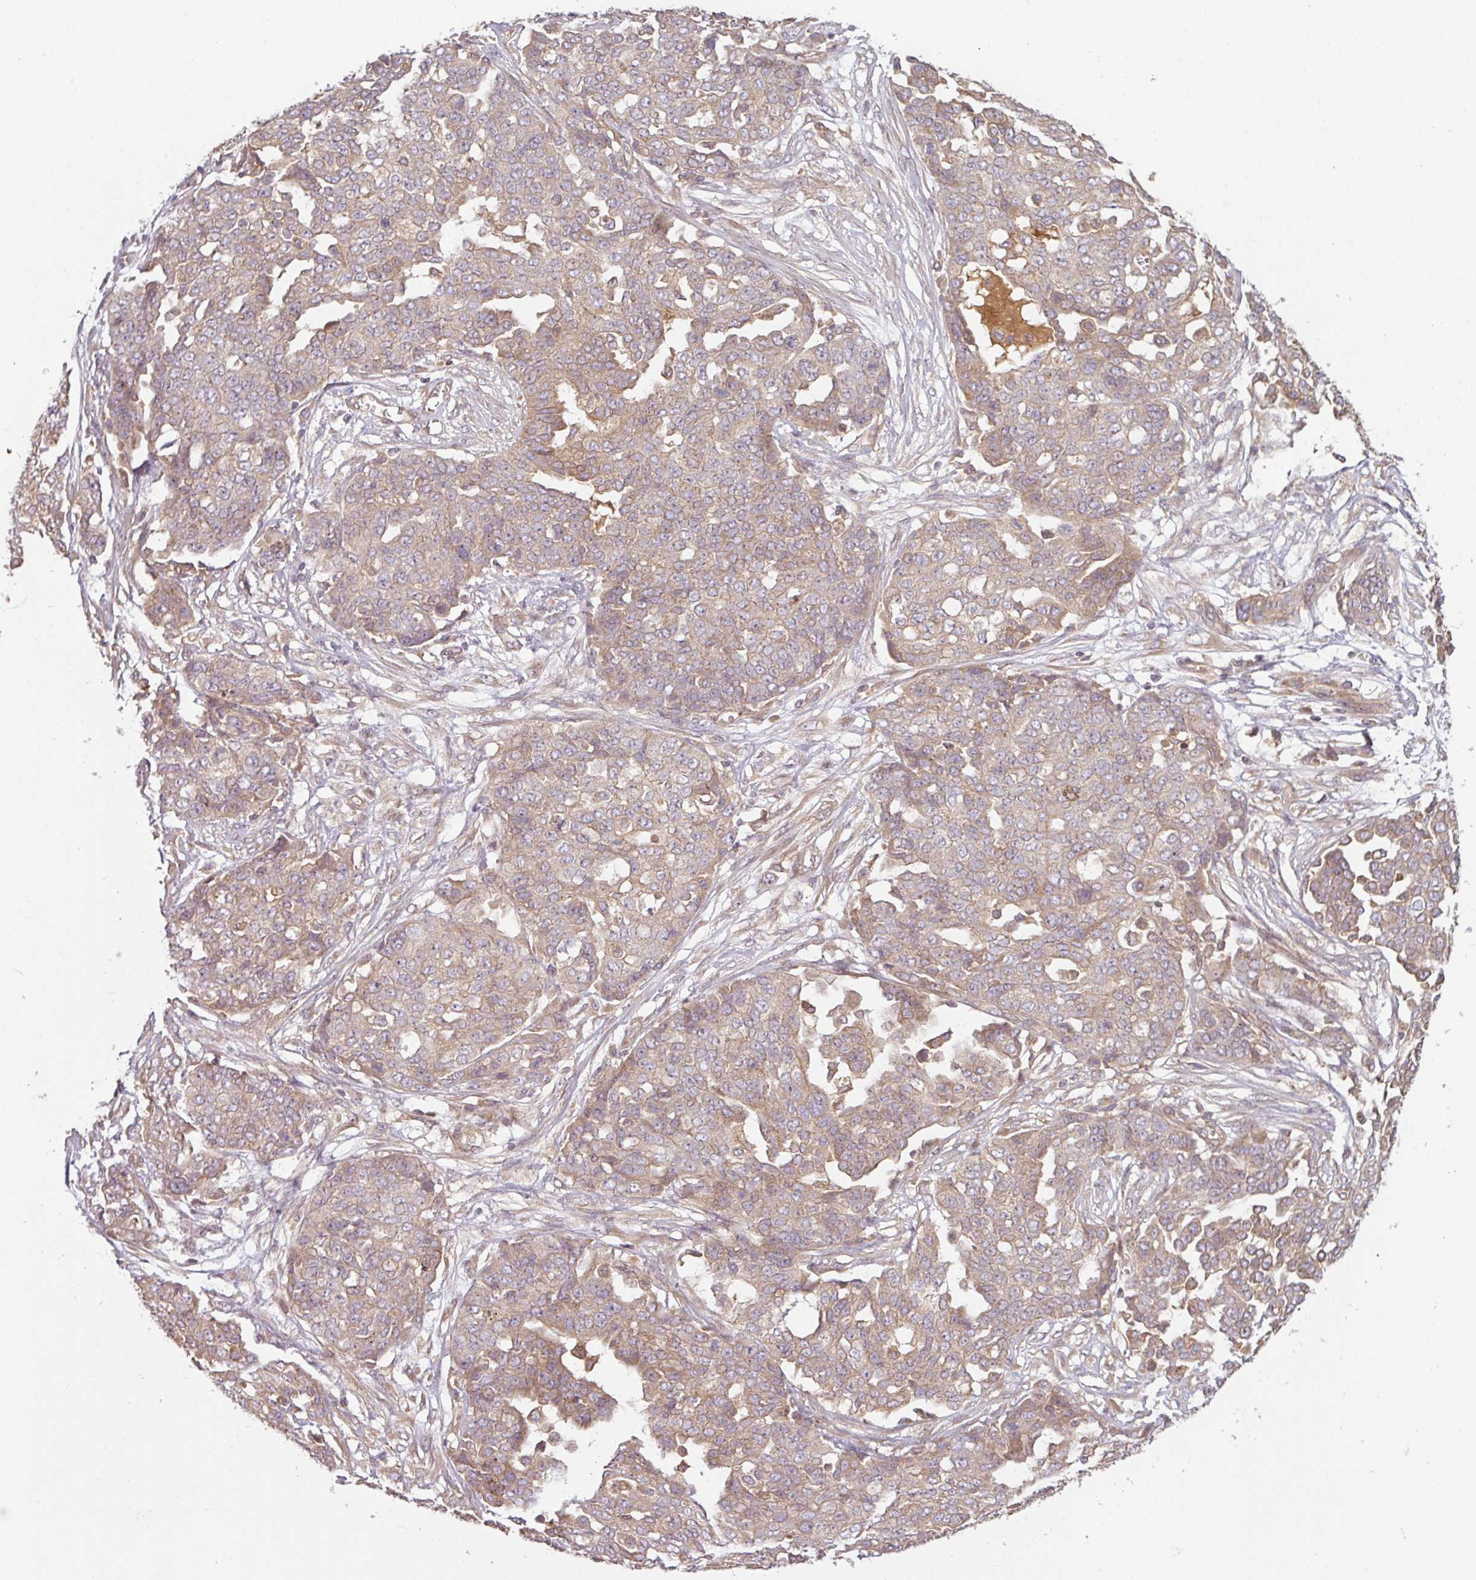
{"staining": {"intensity": "weak", "quantity": "25%-75%", "location": "cytoplasmic/membranous"}, "tissue": "ovarian cancer", "cell_type": "Tumor cells", "image_type": "cancer", "snomed": [{"axis": "morphology", "description": "Cystadenocarcinoma, serous, NOS"}, {"axis": "topography", "description": "Soft tissue"}, {"axis": "topography", "description": "Ovary"}], "caption": "Ovarian cancer stained for a protein (brown) displays weak cytoplasmic/membranous positive staining in approximately 25%-75% of tumor cells.", "gene": "RNF31", "patient": {"sex": "female", "age": 57}}